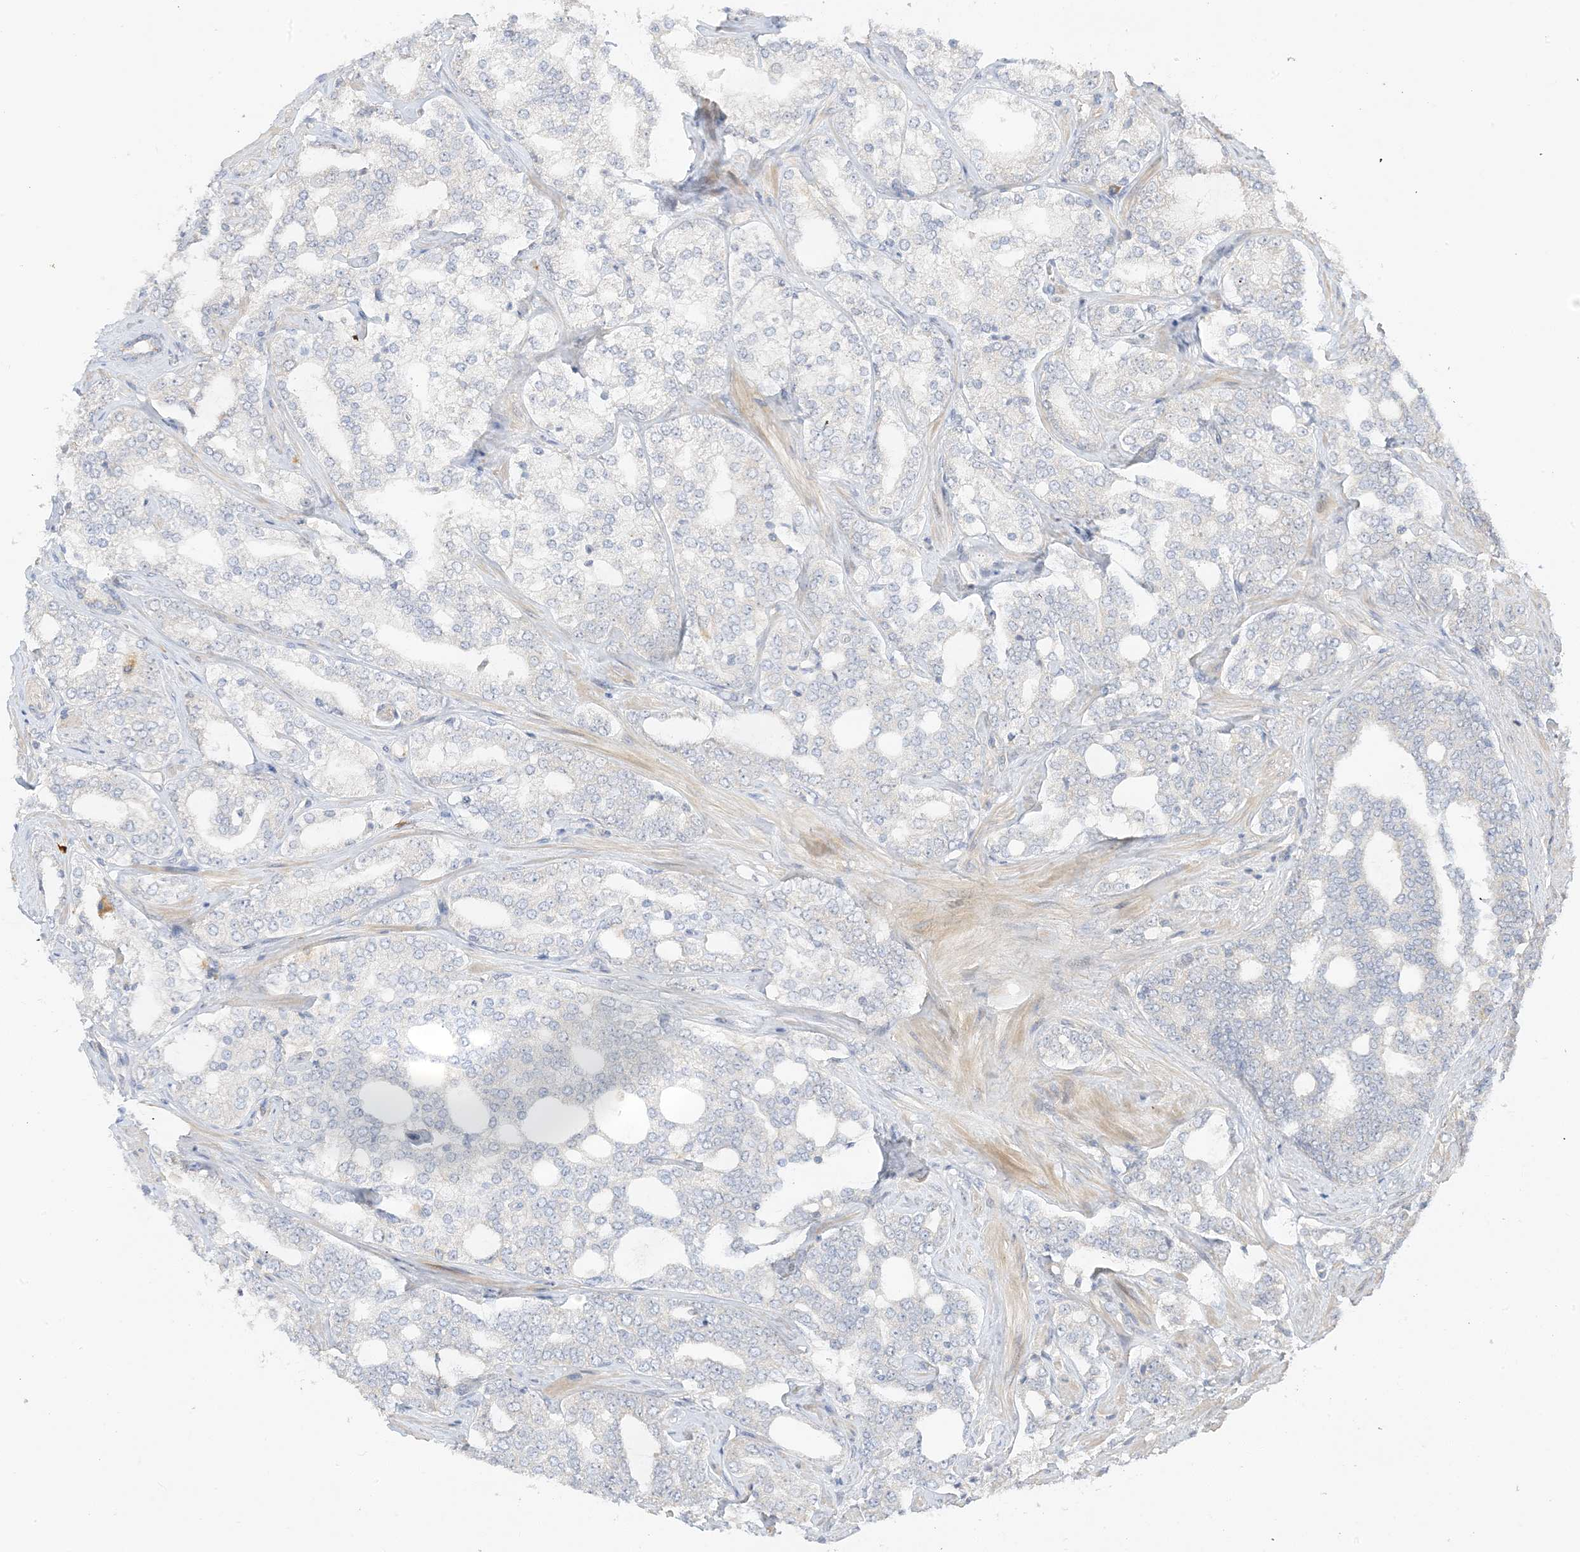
{"staining": {"intensity": "negative", "quantity": "none", "location": "none"}, "tissue": "prostate cancer", "cell_type": "Tumor cells", "image_type": "cancer", "snomed": [{"axis": "morphology", "description": "Adenocarcinoma, High grade"}, {"axis": "topography", "description": "Prostate"}], "caption": "Protein analysis of prostate cancer exhibits no significant positivity in tumor cells.", "gene": "ETAA1", "patient": {"sex": "male", "age": 64}}